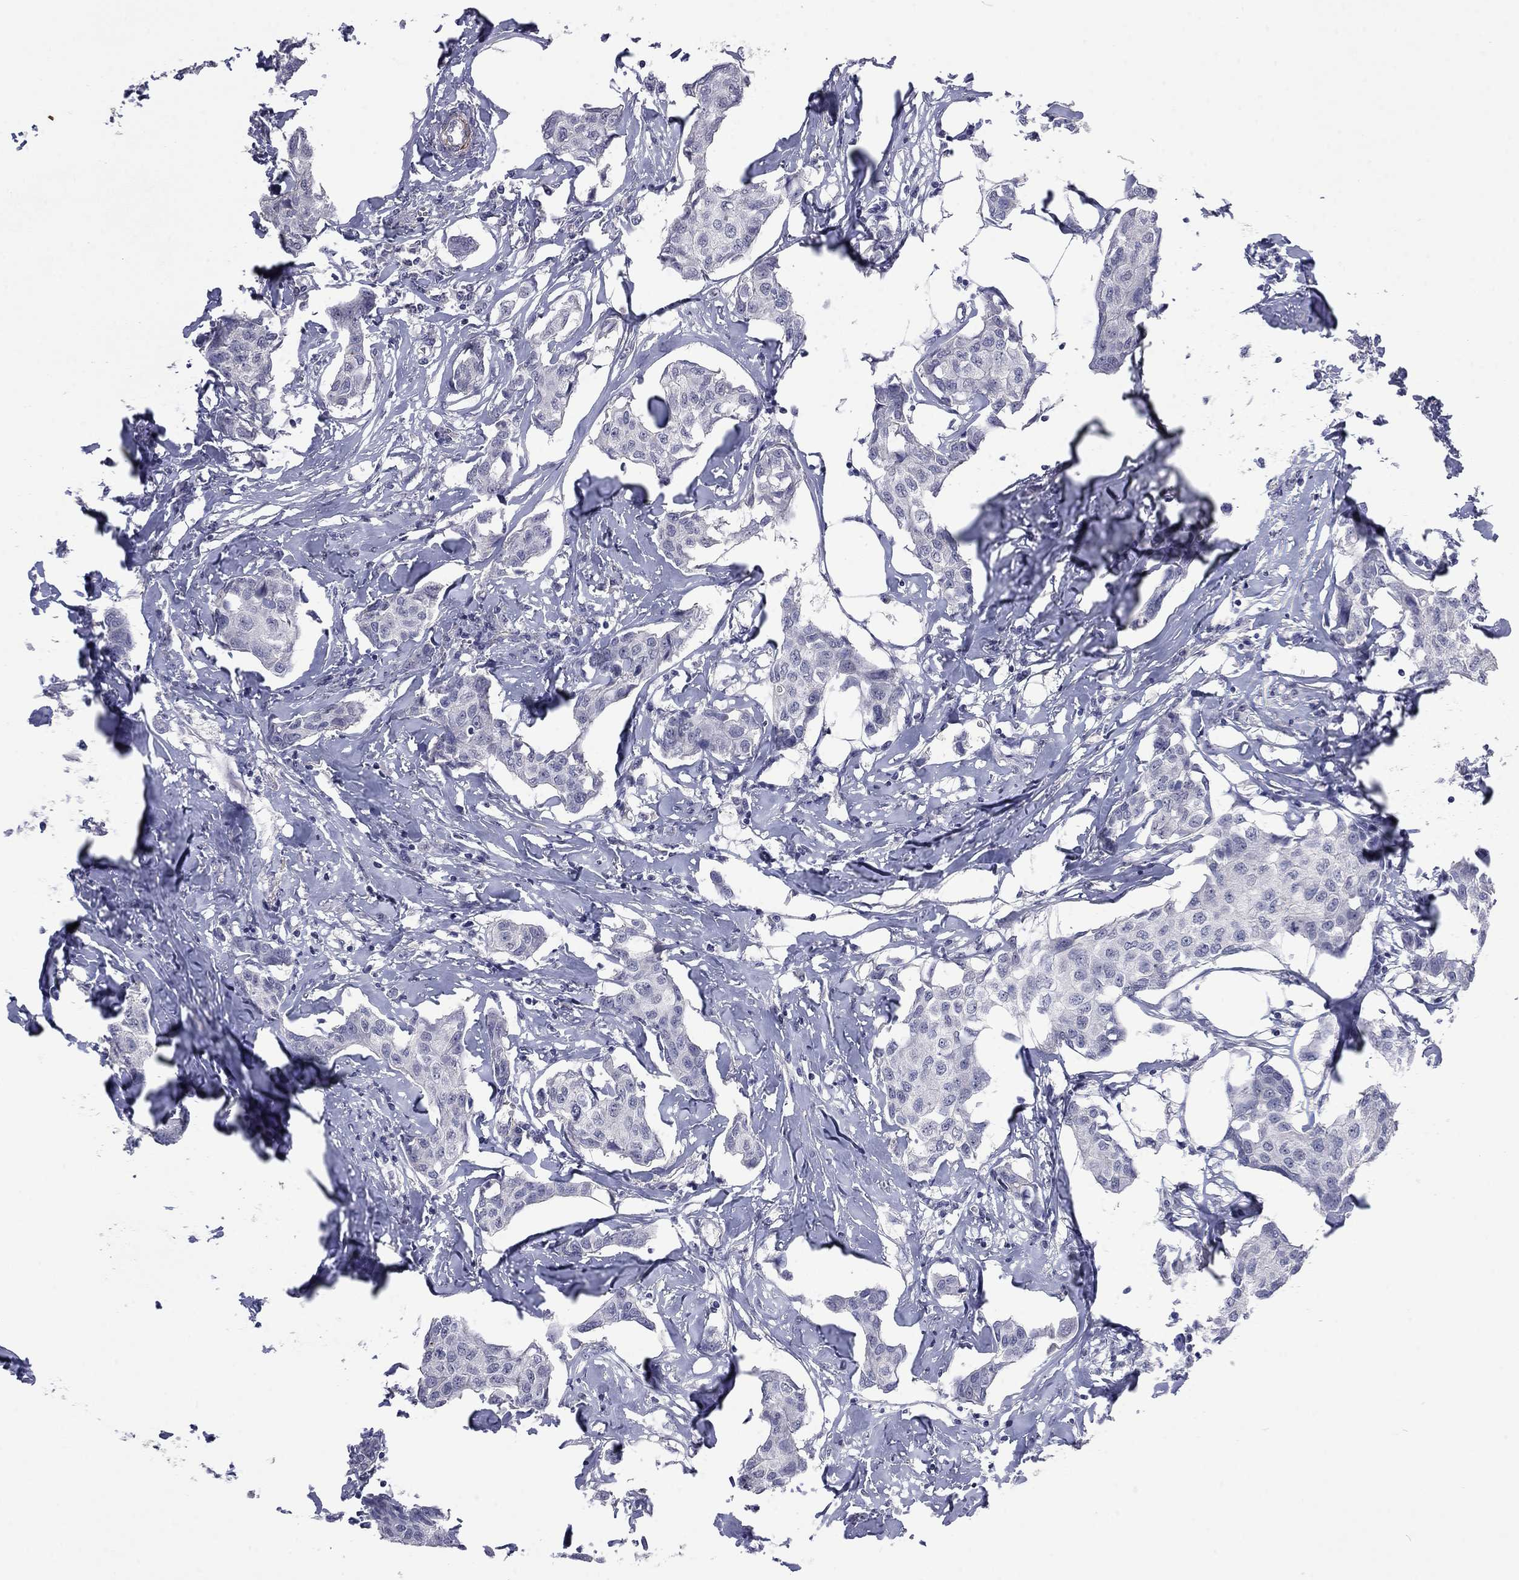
{"staining": {"intensity": "negative", "quantity": "none", "location": "none"}, "tissue": "breast cancer", "cell_type": "Tumor cells", "image_type": "cancer", "snomed": [{"axis": "morphology", "description": "Duct carcinoma"}, {"axis": "topography", "description": "Breast"}], "caption": "Breast cancer (invasive ductal carcinoma) stained for a protein using immunohistochemistry (IHC) demonstrates no staining tumor cells.", "gene": "IP6K3", "patient": {"sex": "female", "age": 80}}